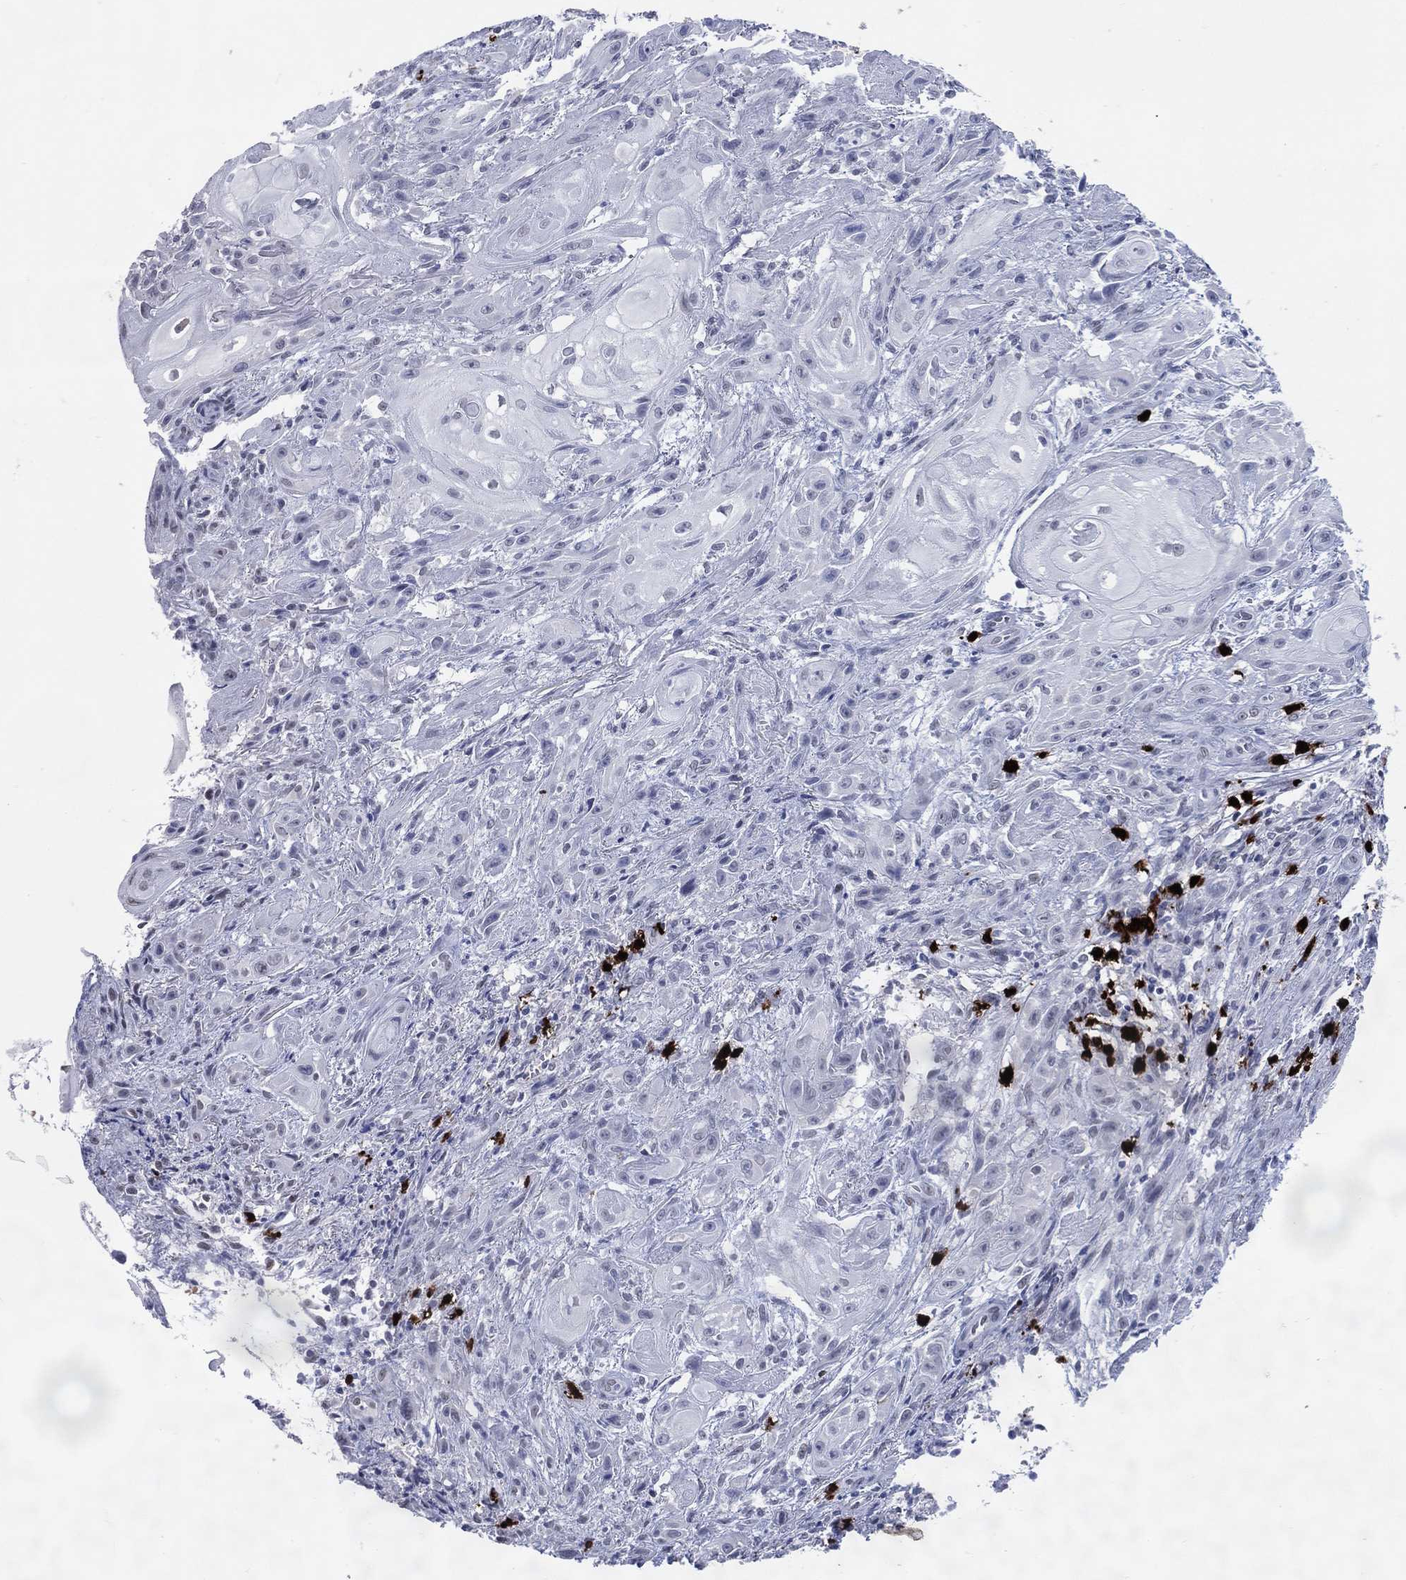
{"staining": {"intensity": "negative", "quantity": "none", "location": "none"}, "tissue": "skin cancer", "cell_type": "Tumor cells", "image_type": "cancer", "snomed": [{"axis": "morphology", "description": "Squamous cell carcinoma, NOS"}, {"axis": "topography", "description": "Skin"}], "caption": "A high-resolution image shows immunohistochemistry (IHC) staining of skin squamous cell carcinoma, which reveals no significant positivity in tumor cells.", "gene": "CFAP58", "patient": {"sex": "male", "age": 62}}